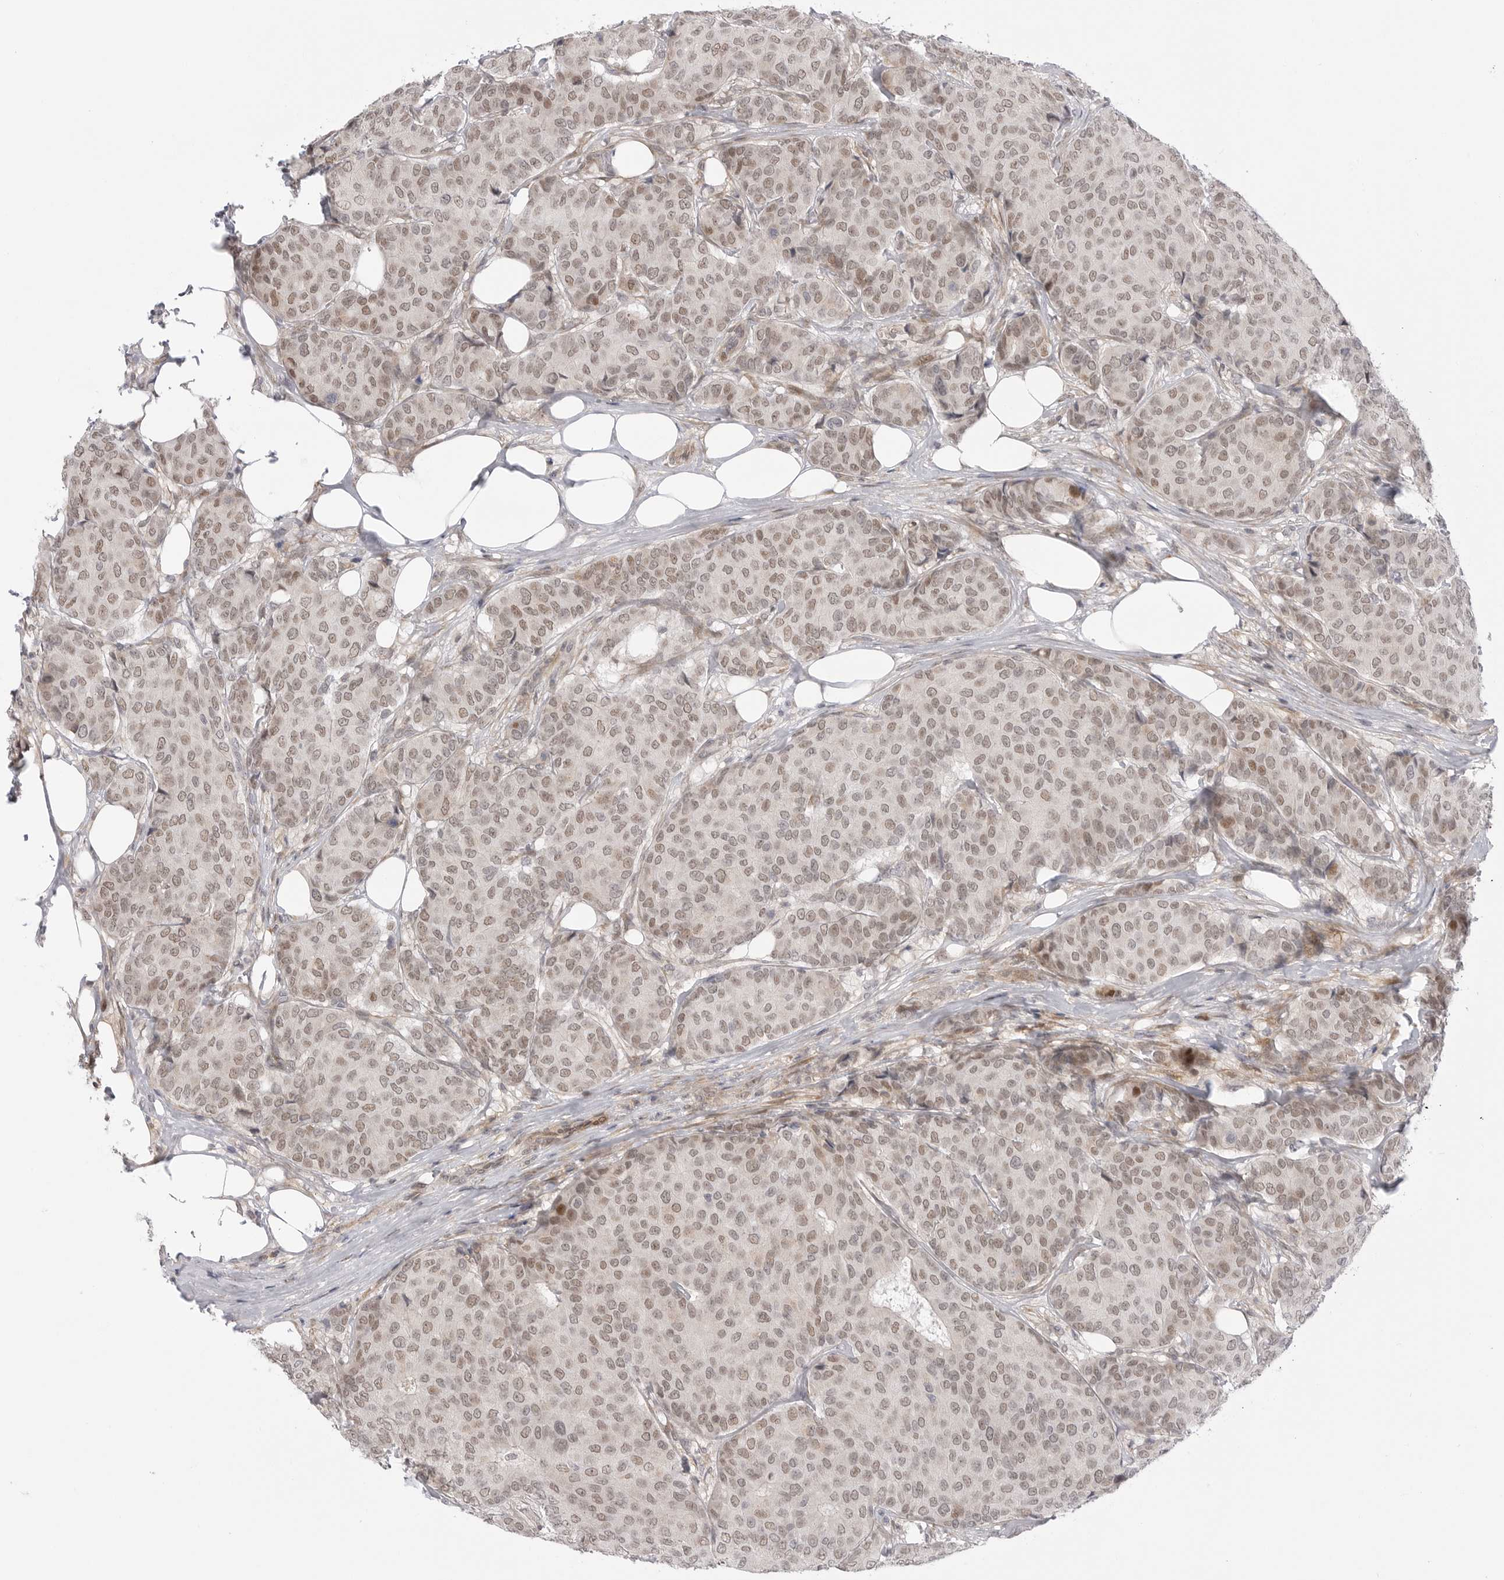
{"staining": {"intensity": "weak", "quantity": ">75%", "location": "nuclear"}, "tissue": "breast cancer", "cell_type": "Tumor cells", "image_type": "cancer", "snomed": [{"axis": "morphology", "description": "Duct carcinoma"}, {"axis": "topography", "description": "Breast"}], "caption": "This image exhibits immunohistochemistry staining of breast cancer, with low weak nuclear positivity in about >75% of tumor cells.", "gene": "GGT6", "patient": {"sex": "female", "age": 75}}